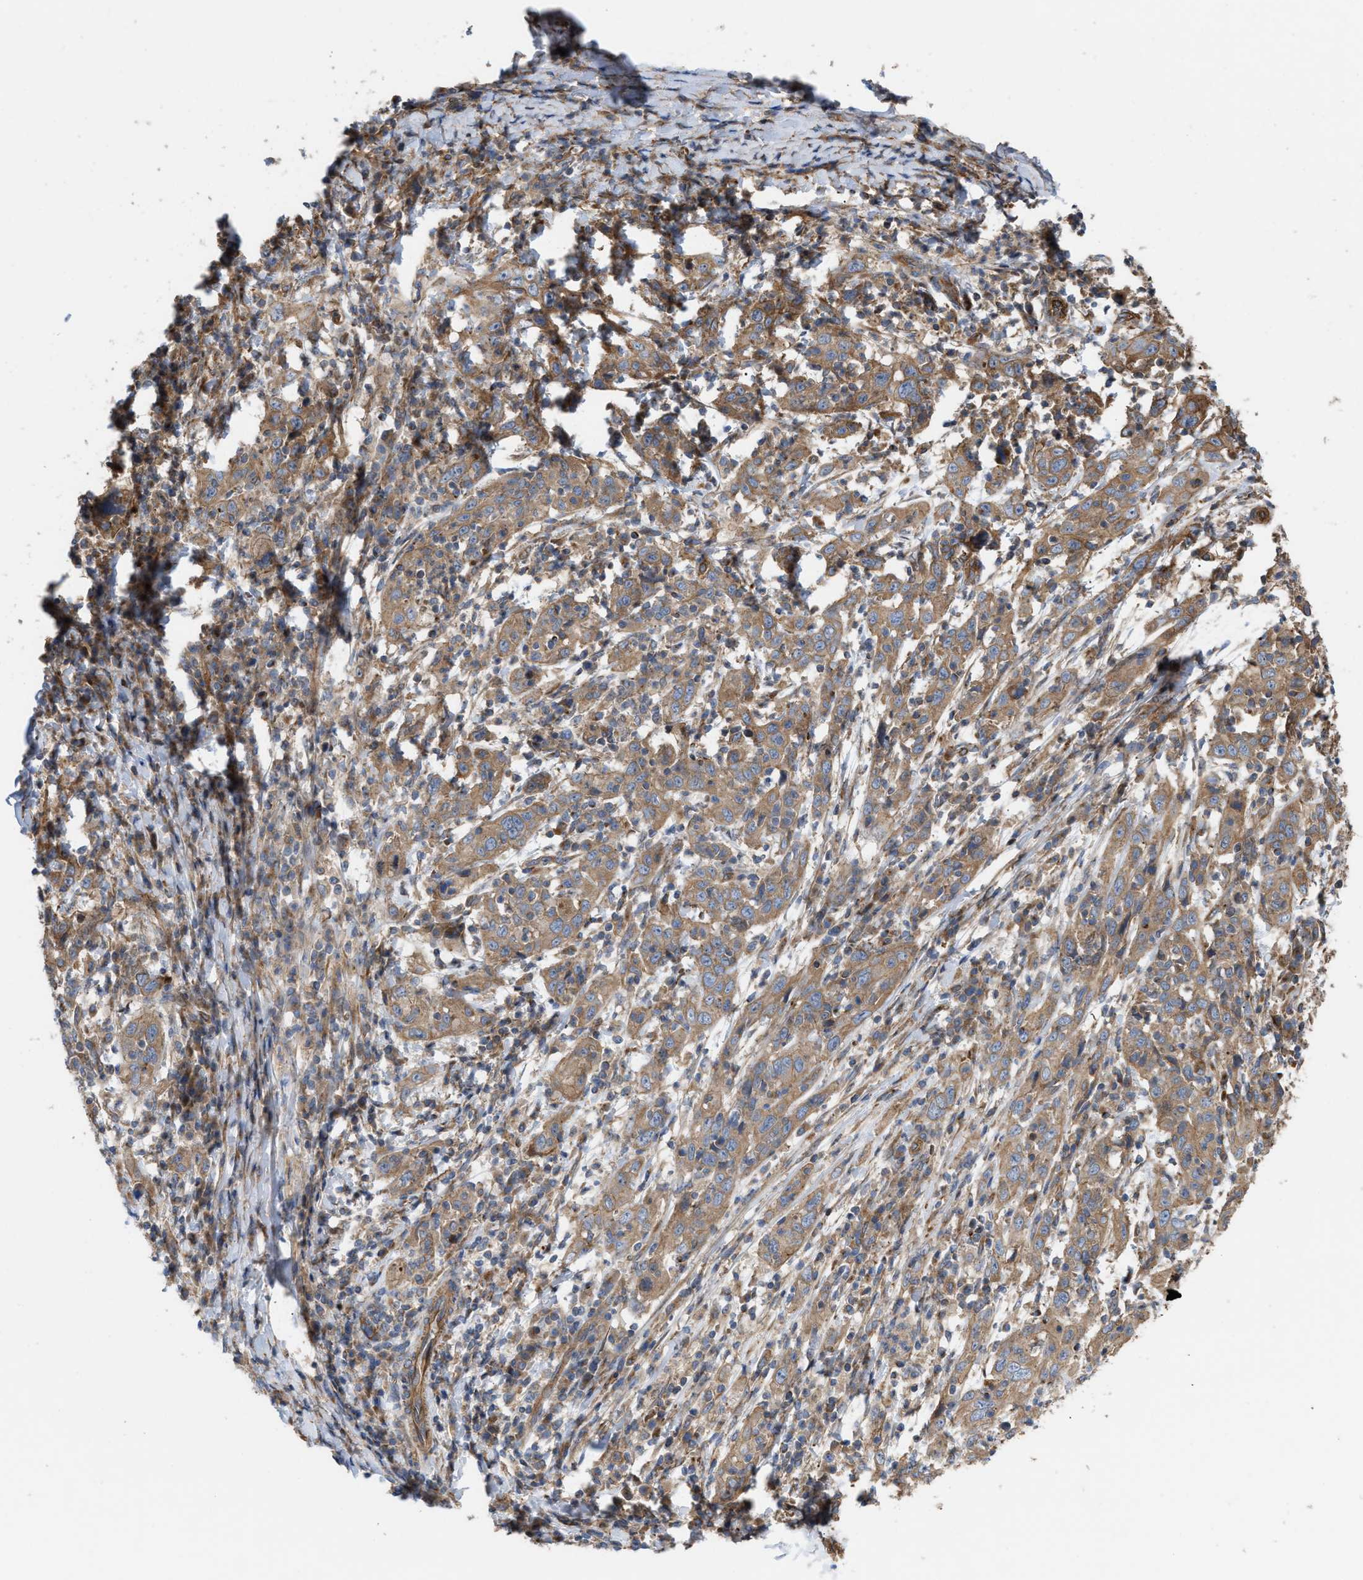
{"staining": {"intensity": "moderate", "quantity": ">75%", "location": "cytoplasmic/membranous"}, "tissue": "cervical cancer", "cell_type": "Tumor cells", "image_type": "cancer", "snomed": [{"axis": "morphology", "description": "Squamous cell carcinoma, NOS"}, {"axis": "topography", "description": "Cervix"}], "caption": "IHC photomicrograph of neoplastic tissue: cervical squamous cell carcinoma stained using IHC reveals medium levels of moderate protein expression localized specifically in the cytoplasmic/membranous of tumor cells, appearing as a cytoplasmic/membranous brown color.", "gene": "EPS15L1", "patient": {"sex": "female", "age": 46}}